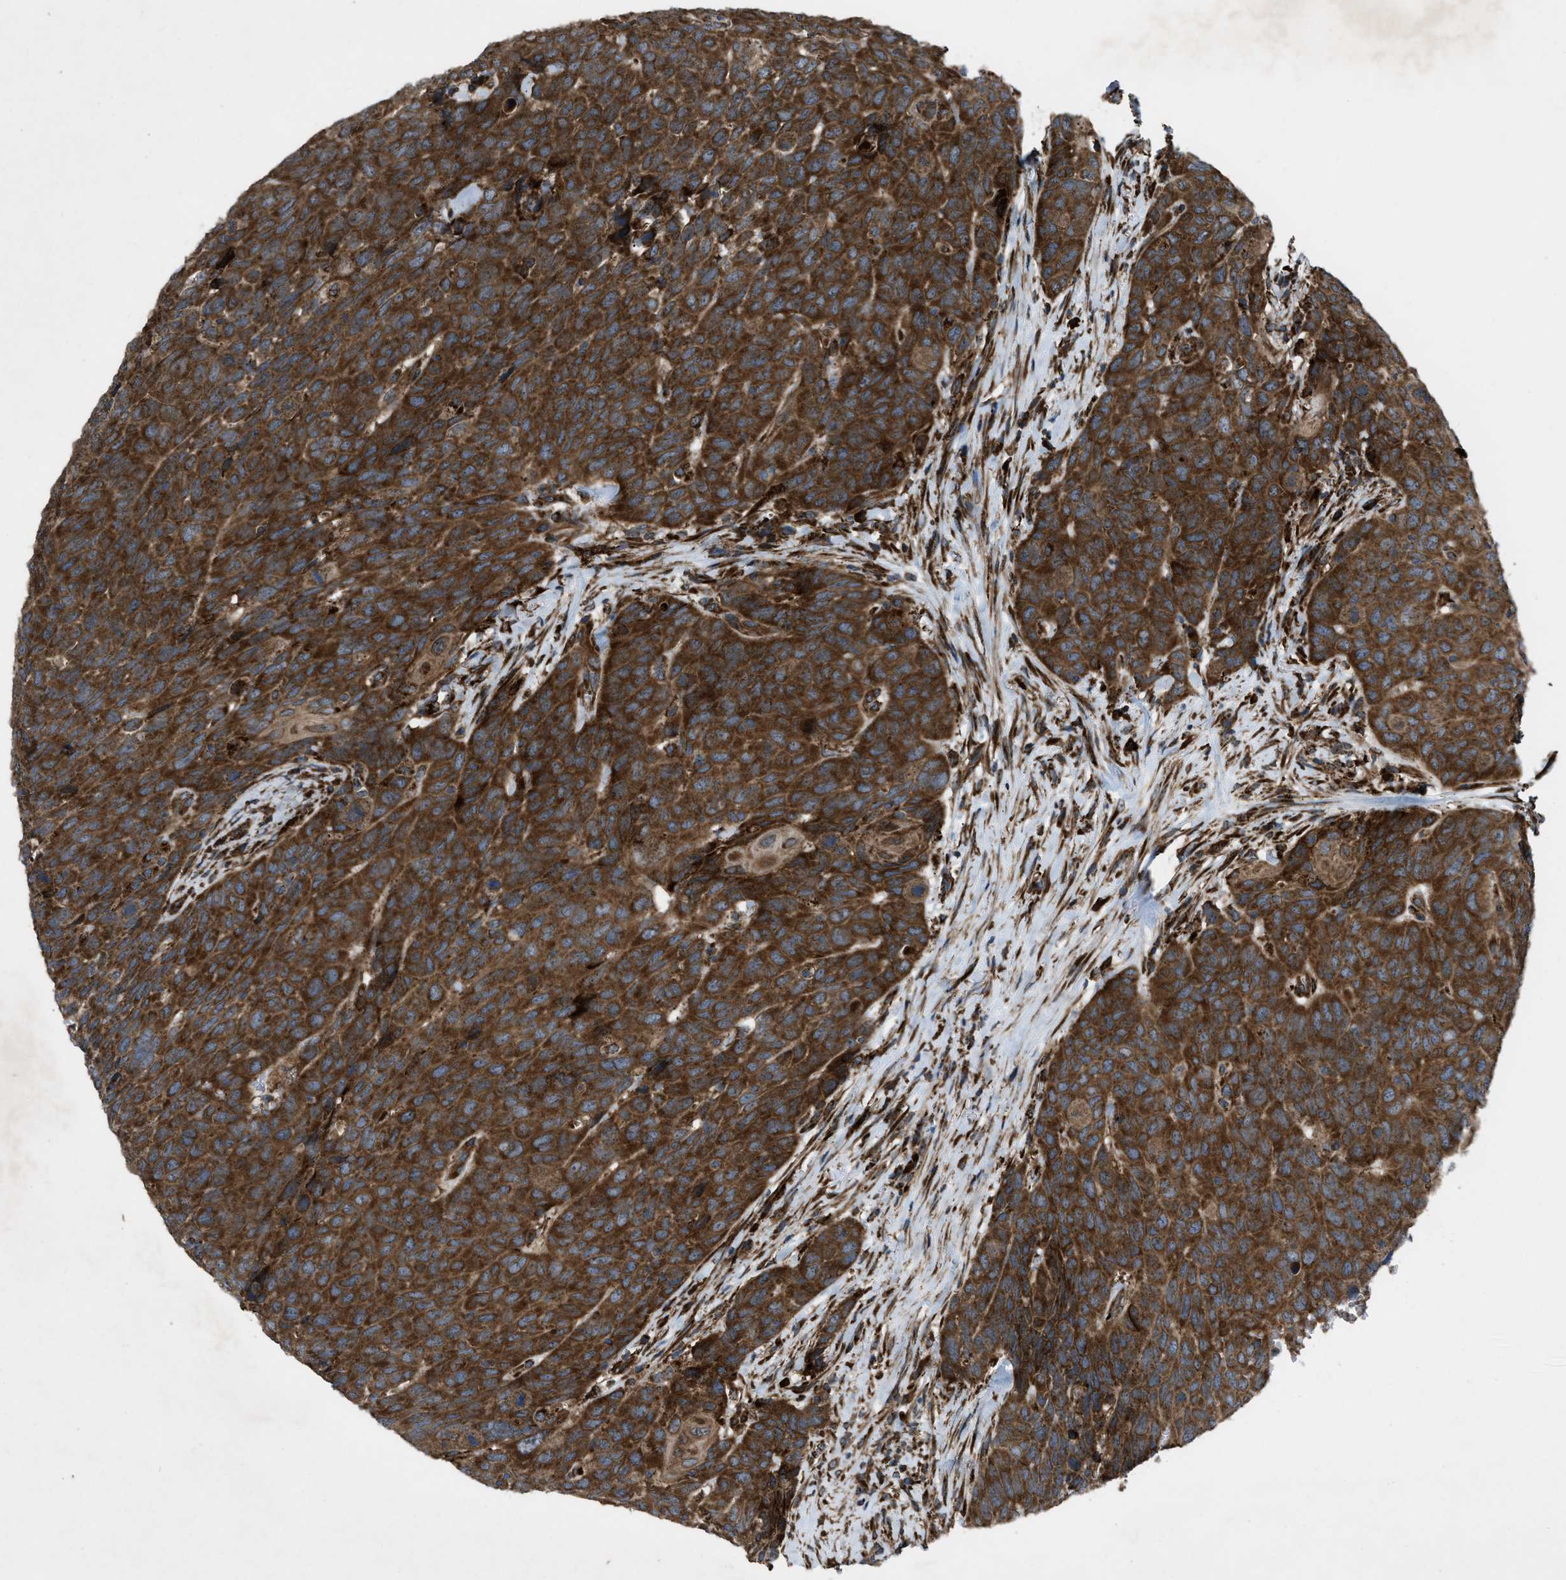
{"staining": {"intensity": "strong", "quantity": ">75%", "location": "cytoplasmic/membranous"}, "tissue": "head and neck cancer", "cell_type": "Tumor cells", "image_type": "cancer", "snomed": [{"axis": "morphology", "description": "Squamous cell carcinoma, NOS"}, {"axis": "topography", "description": "Head-Neck"}], "caption": "Head and neck cancer (squamous cell carcinoma) was stained to show a protein in brown. There is high levels of strong cytoplasmic/membranous staining in approximately >75% of tumor cells. (Brightfield microscopy of DAB IHC at high magnification).", "gene": "PER3", "patient": {"sex": "male", "age": 66}}